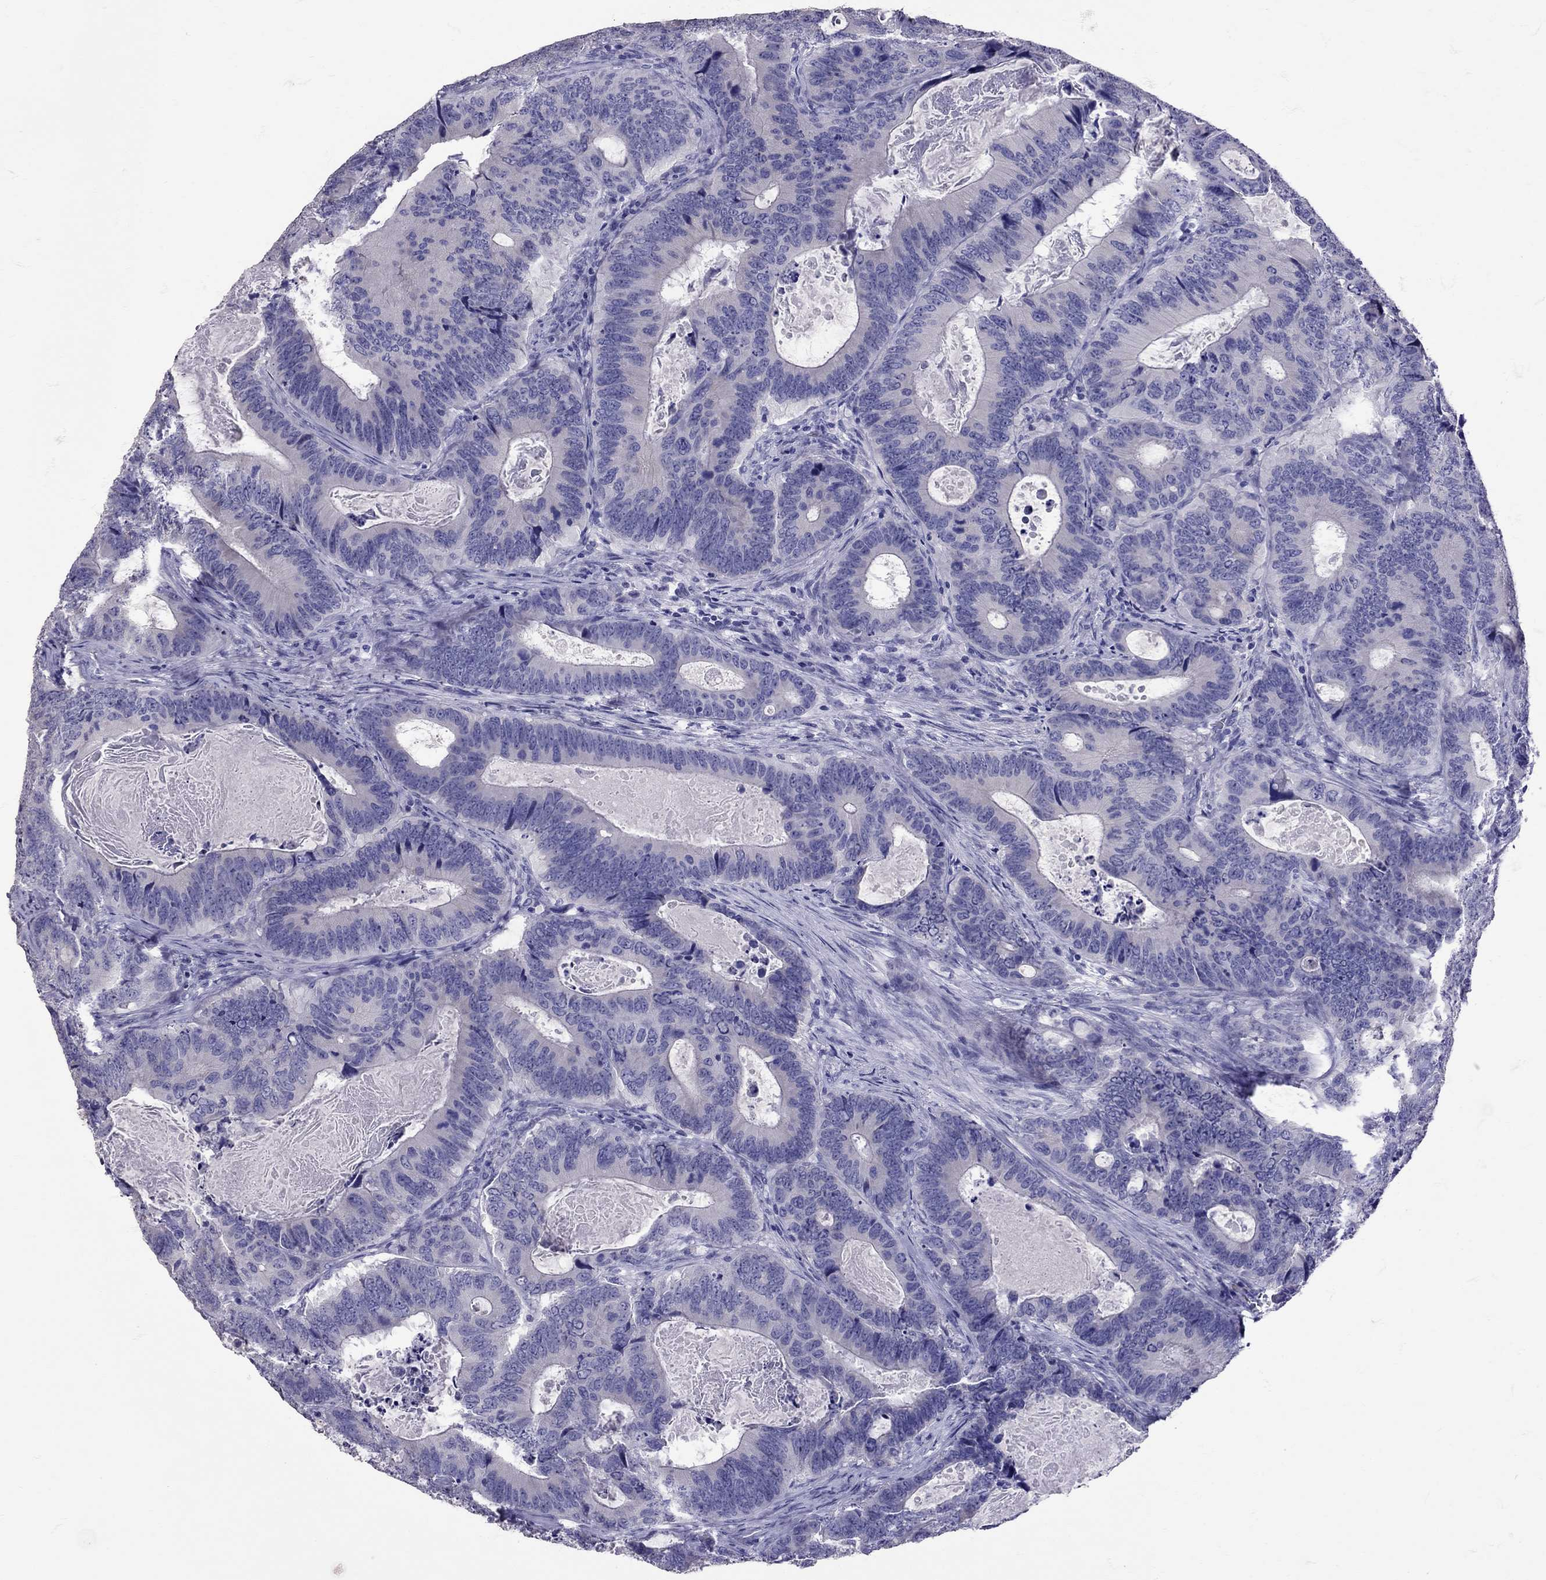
{"staining": {"intensity": "negative", "quantity": "none", "location": "none"}, "tissue": "colorectal cancer", "cell_type": "Tumor cells", "image_type": "cancer", "snomed": [{"axis": "morphology", "description": "Adenocarcinoma, NOS"}, {"axis": "topography", "description": "Colon"}], "caption": "DAB (3,3'-diaminobenzidine) immunohistochemical staining of colorectal cancer demonstrates no significant staining in tumor cells.", "gene": "TBR1", "patient": {"sex": "female", "age": 82}}